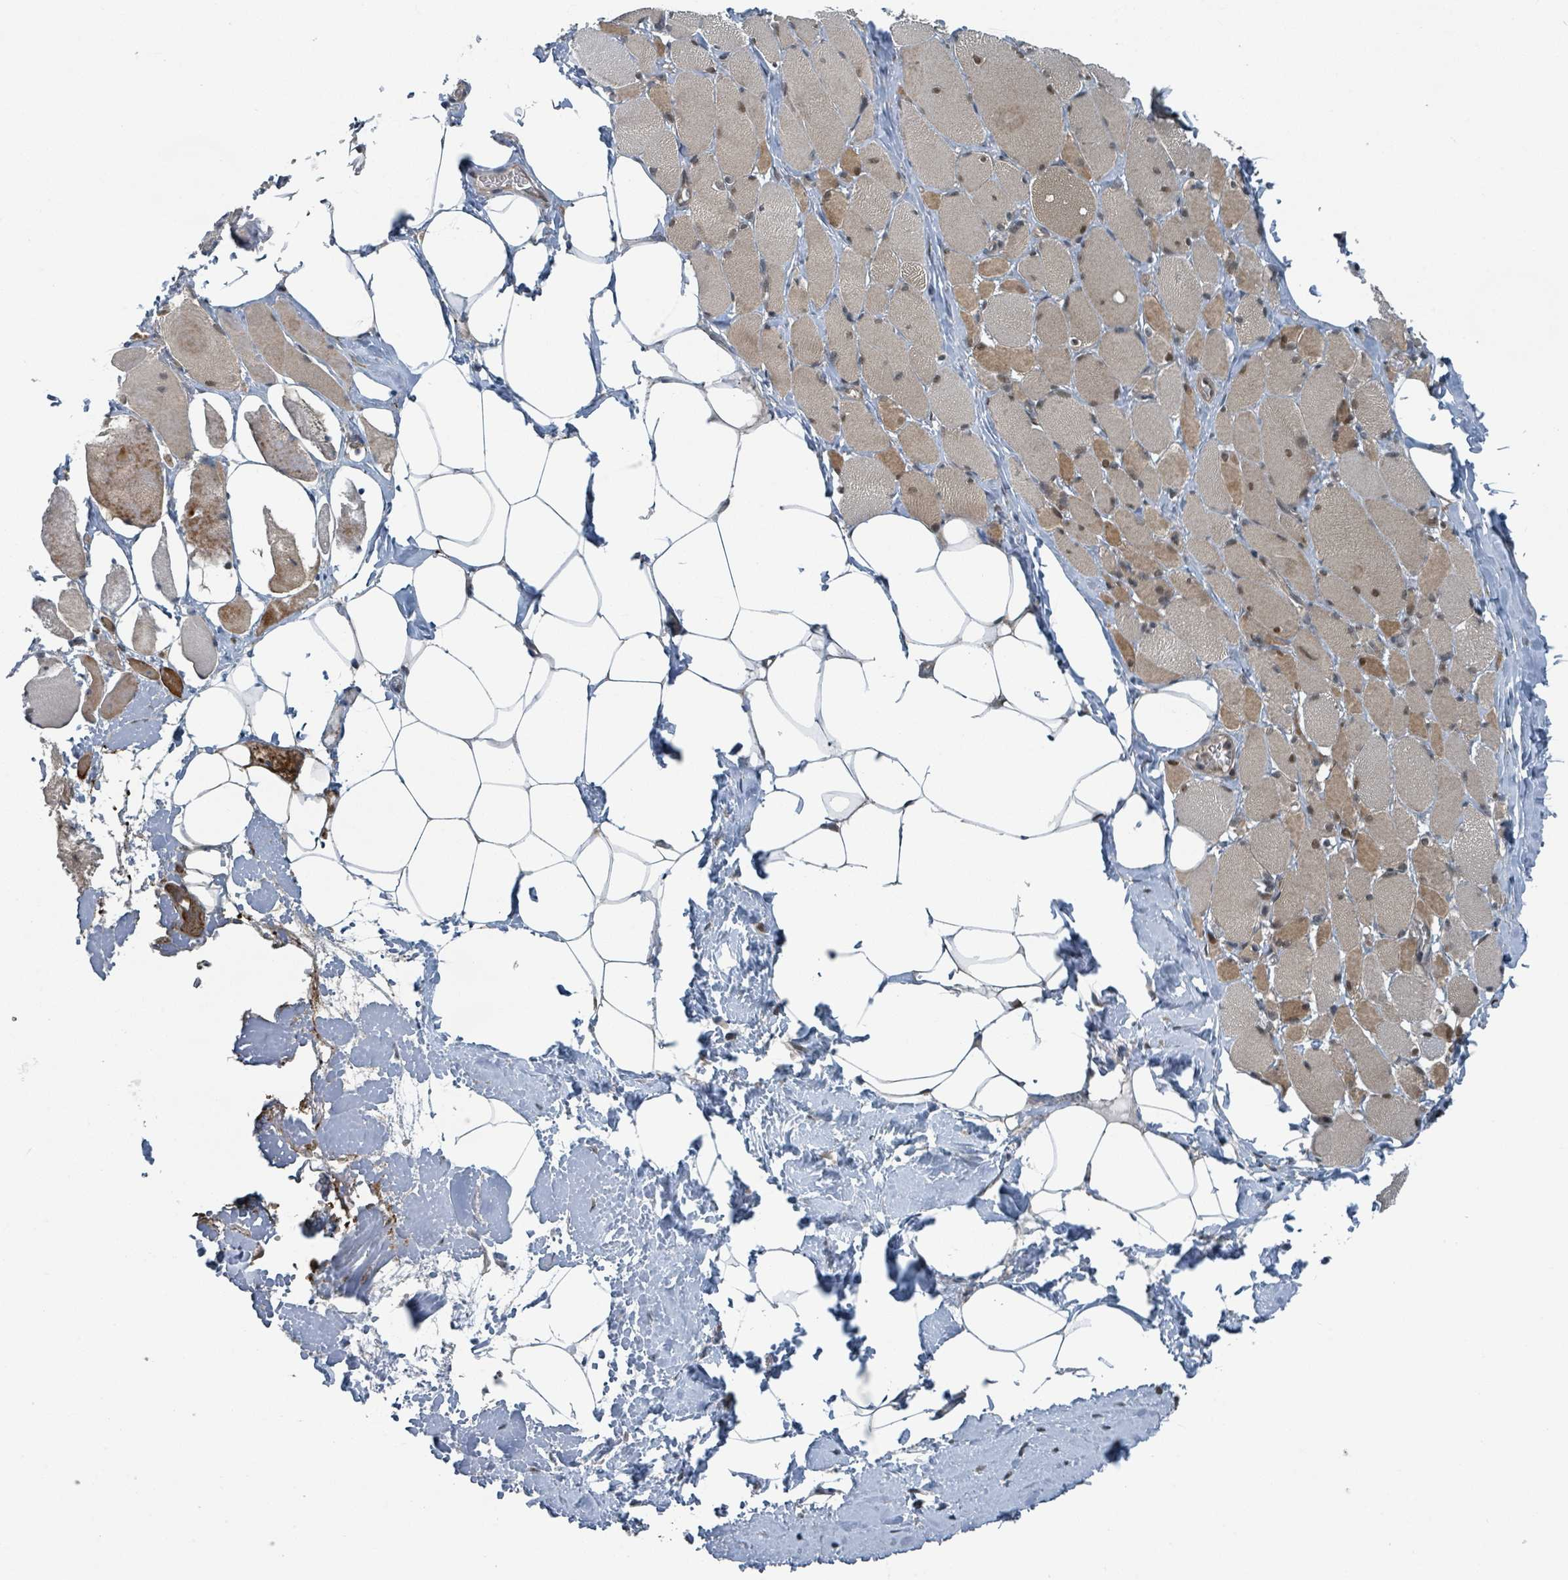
{"staining": {"intensity": "moderate", "quantity": "25%-75%", "location": "cytoplasmic/membranous,nuclear"}, "tissue": "skeletal muscle", "cell_type": "Myocytes", "image_type": "normal", "snomed": [{"axis": "morphology", "description": "Normal tissue, NOS"}, {"axis": "morphology", "description": "Basal cell carcinoma"}, {"axis": "topography", "description": "Skeletal muscle"}], "caption": "Protein staining displays moderate cytoplasmic/membranous,nuclear expression in approximately 25%-75% of myocytes in unremarkable skeletal muscle.", "gene": "GOLGA7B", "patient": {"sex": "female", "age": 64}}